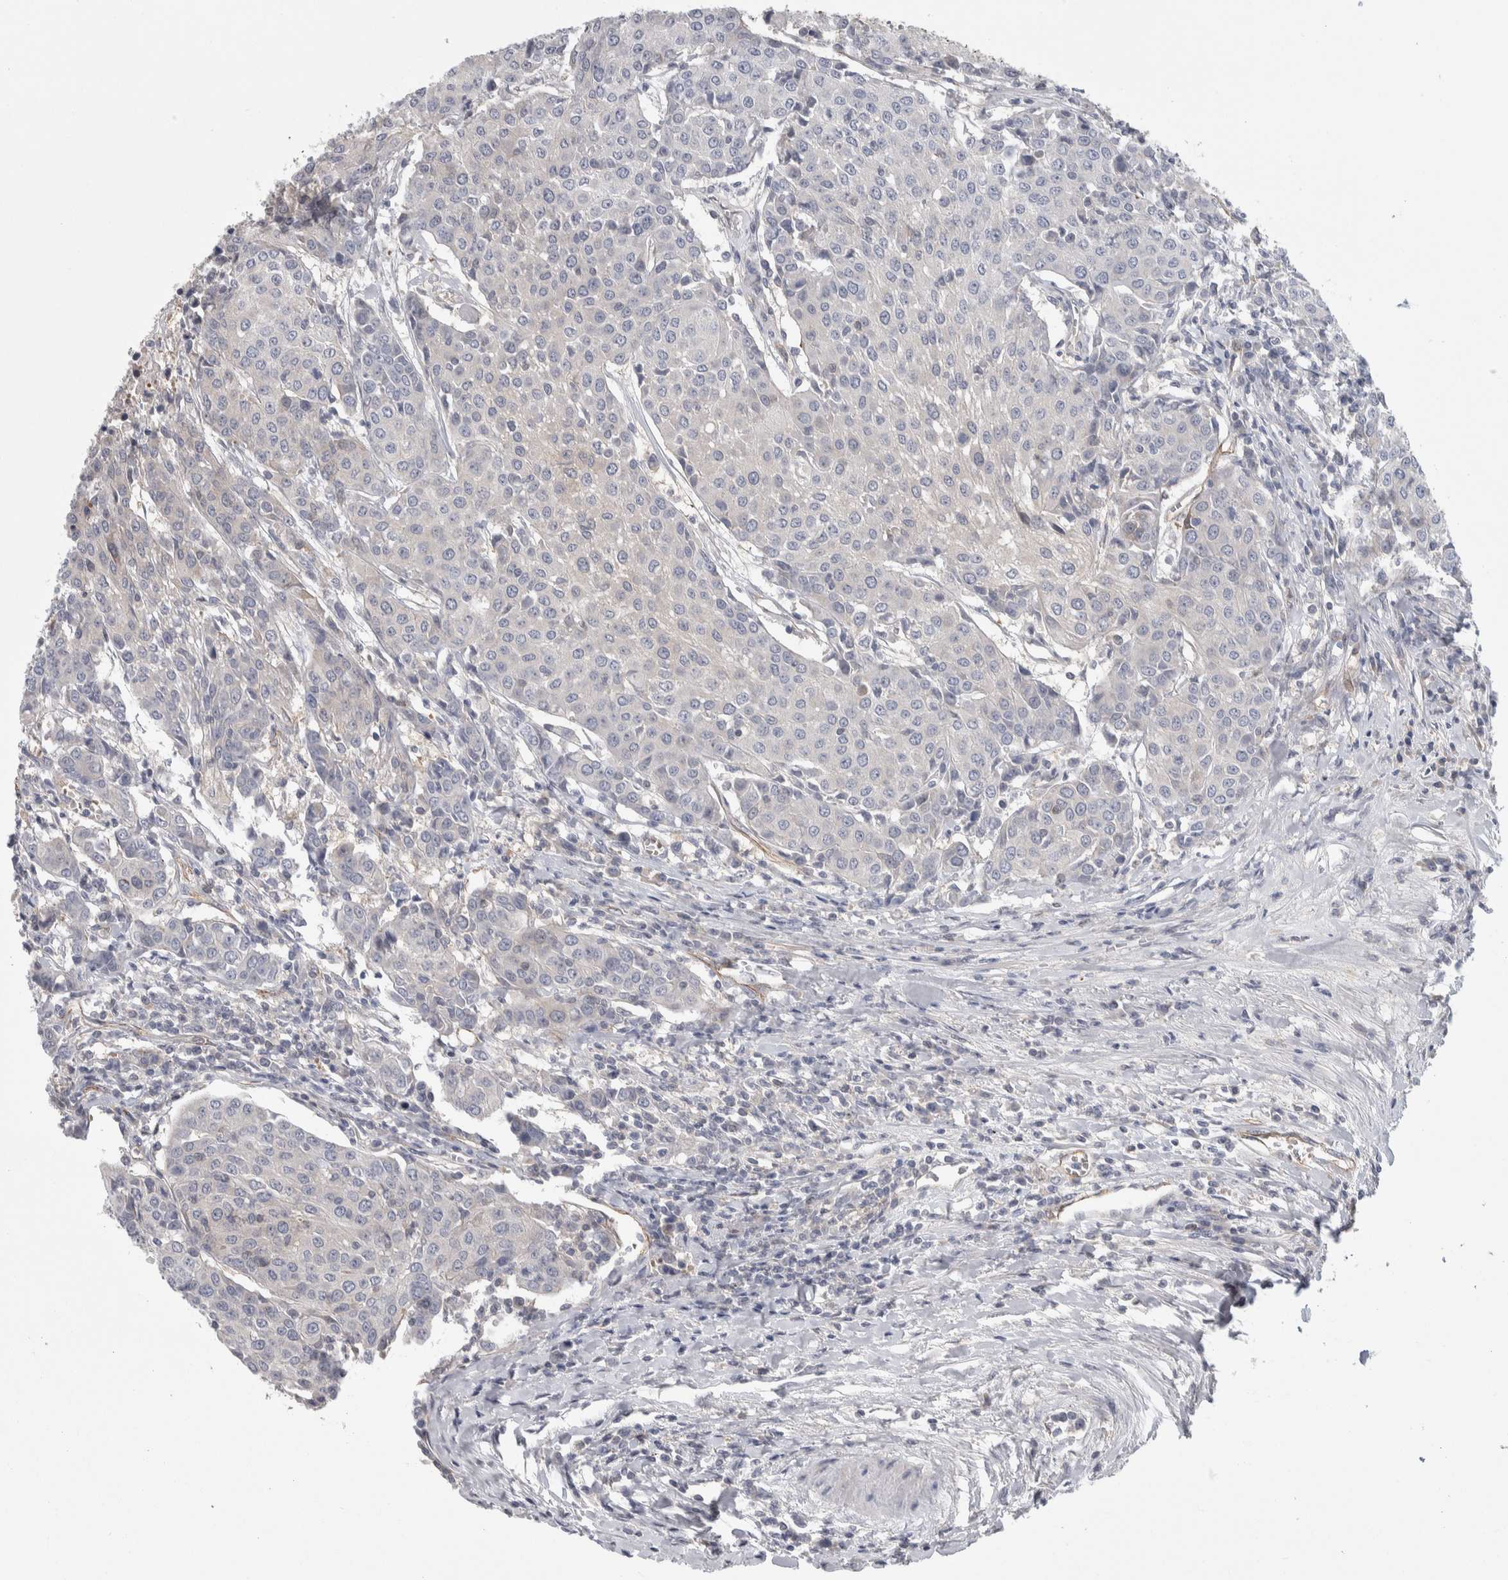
{"staining": {"intensity": "negative", "quantity": "none", "location": "none"}, "tissue": "urothelial cancer", "cell_type": "Tumor cells", "image_type": "cancer", "snomed": [{"axis": "morphology", "description": "Urothelial carcinoma, High grade"}, {"axis": "topography", "description": "Urinary bladder"}], "caption": "Tumor cells are negative for protein expression in human urothelial carcinoma (high-grade). (Stains: DAB IHC with hematoxylin counter stain, Microscopy: brightfield microscopy at high magnification).", "gene": "ZNF862", "patient": {"sex": "female", "age": 85}}